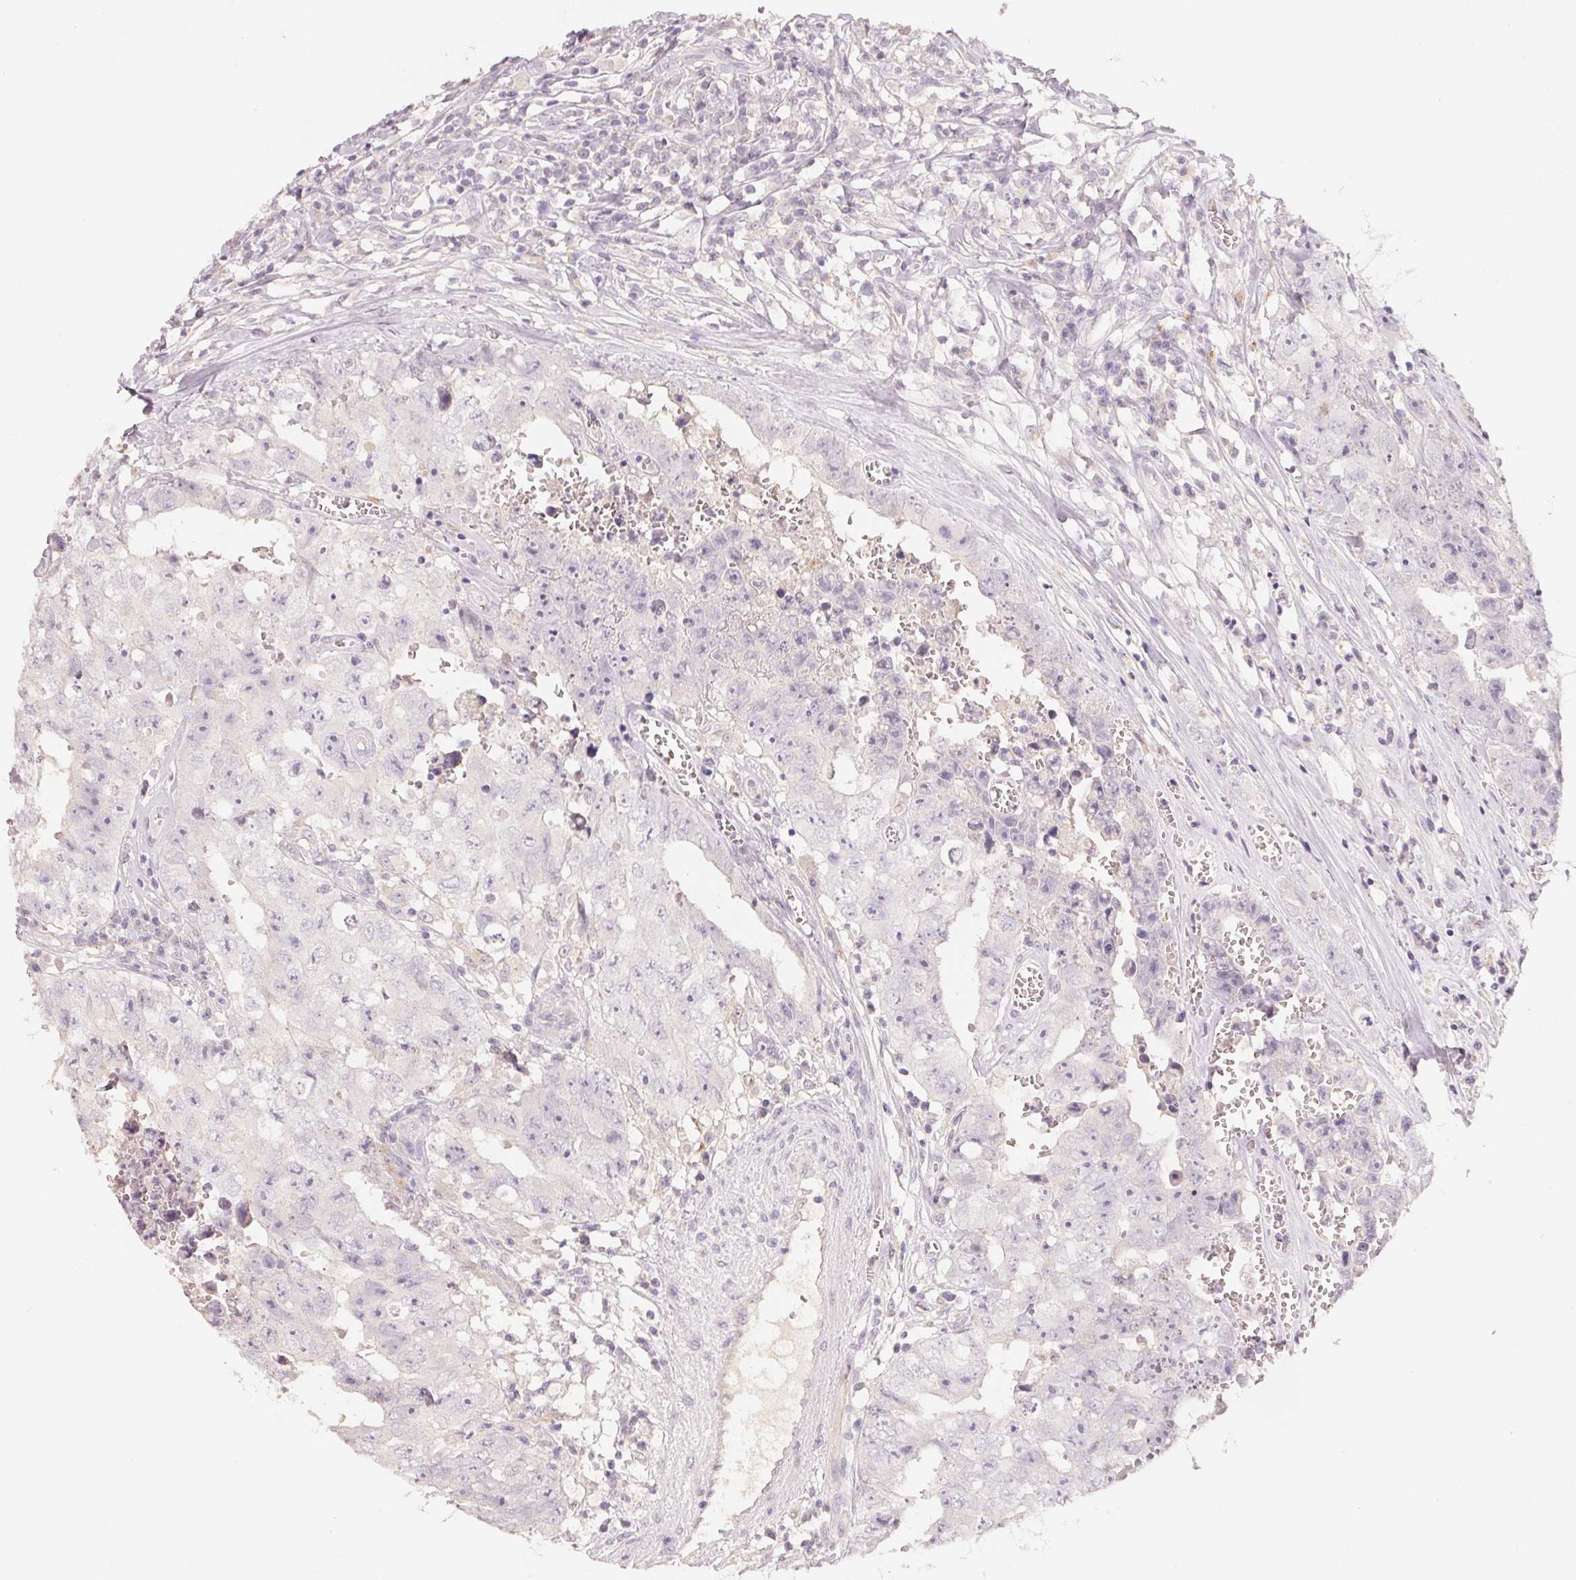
{"staining": {"intensity": "negative", "quantity": "none", "location": "none"}, "tissue": "testis cancer", "cell_type": "Tumor cells", "image_type": "cancer", "snomed": [{"axis": "morphology", "description": "Carcinoma, Embryonal, NOS"}, {"axis": "topography", "description": "Testis"}], "caption": "High magnification brightfield microscopy of testis cancer (embryonal carcinoma) stained with DAB (3,3'-diaminobenzidine) (brown) and counterstained with hematoxylin (blue): tumor cells show no significant expression.", "gene": "TREH", "patient": {"sex": "male", "age": 36}}